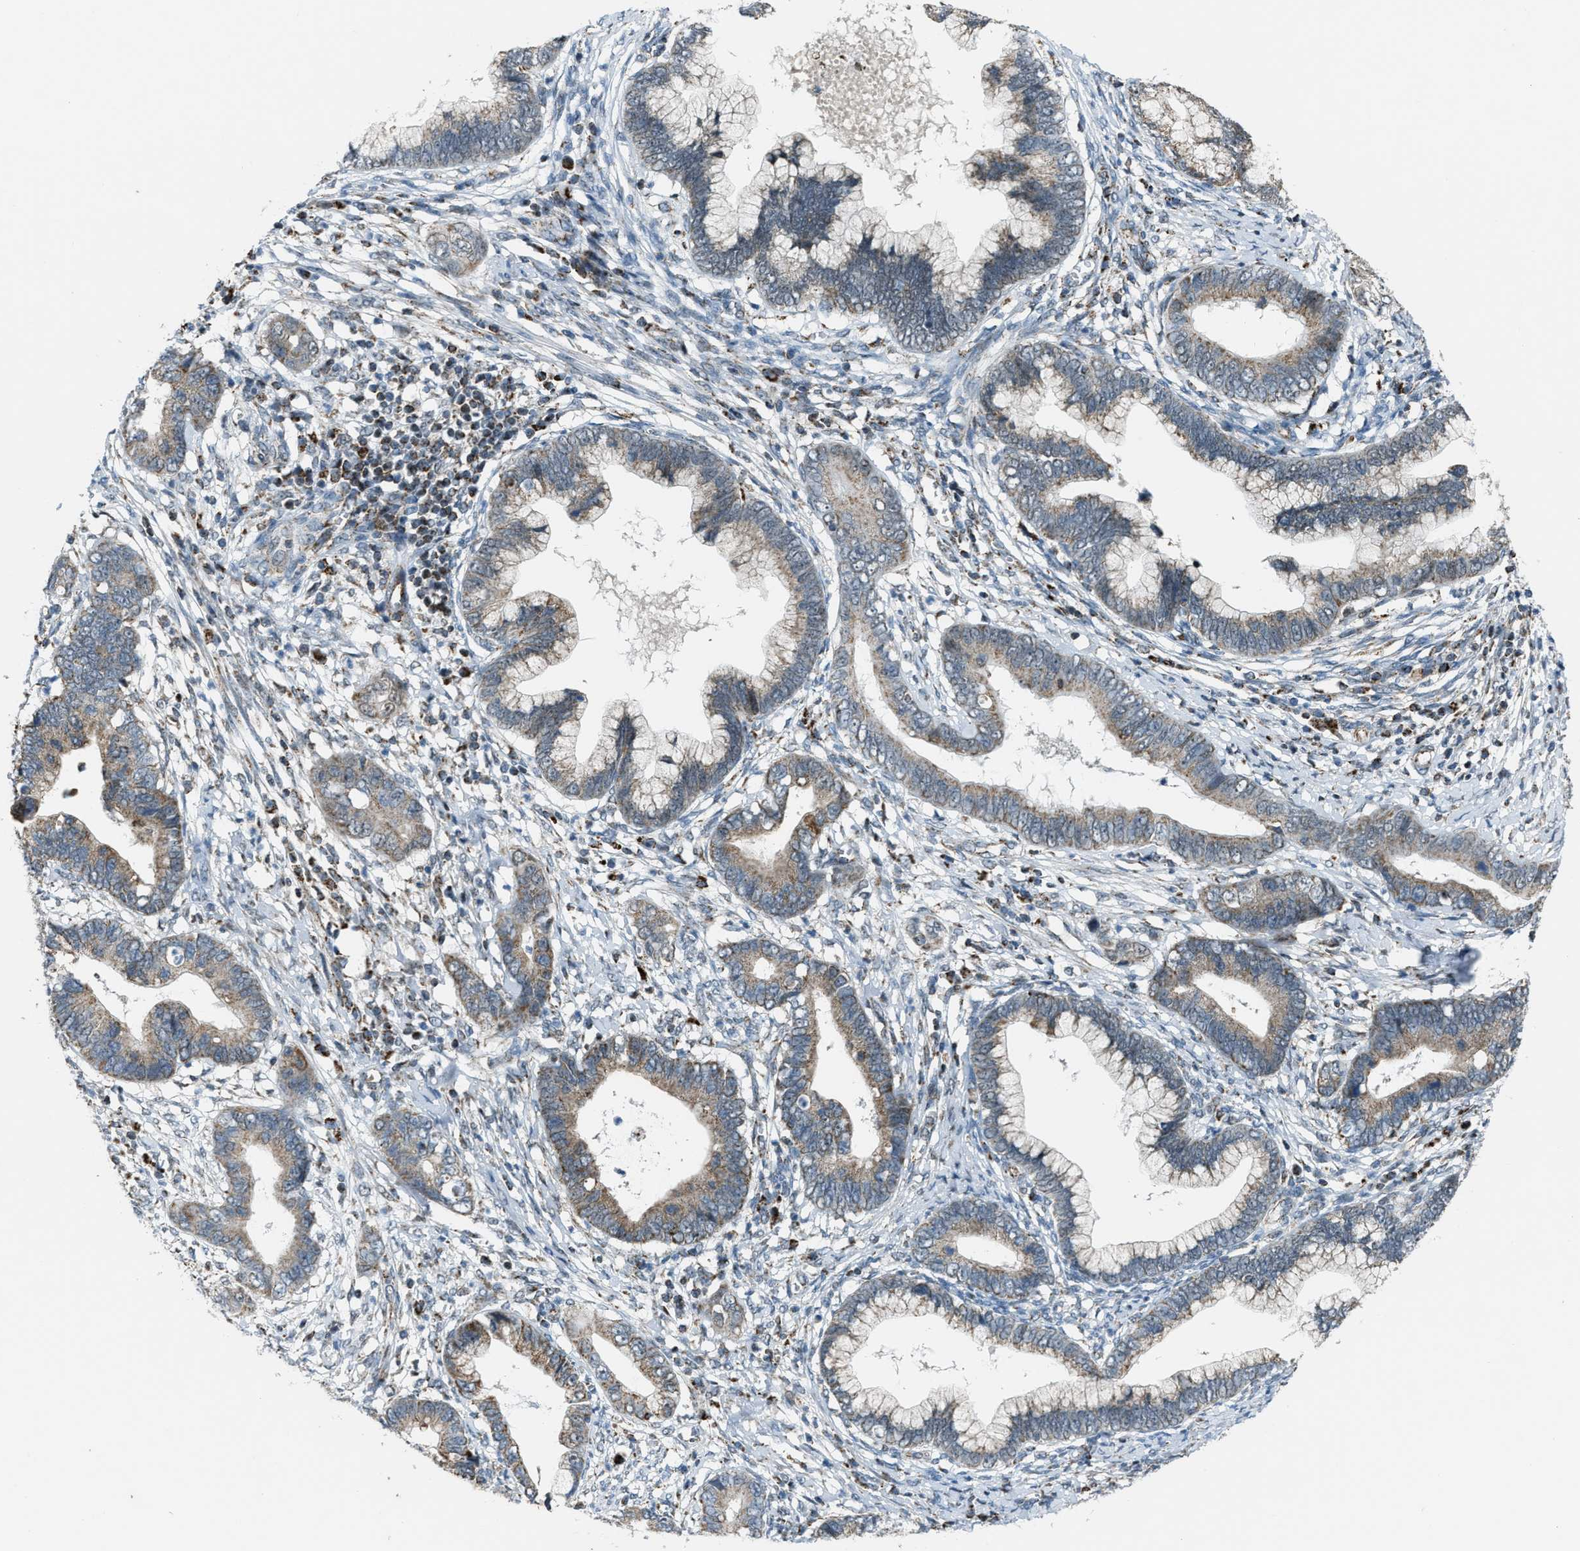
{"staining": {"intensity": "weak", "quantity": "25%-75%", "location": "cytoplasmic/membranous"}, "tissue": "cervical cancer", "cell_type": "Tumor cells", "image_type": "cancer", "snomed": [{"axis": "morphology", "description": "Adenocarcinoma, NOS"}, {"axis": "topography", "description": "Cervix"}], "caption": "Protein staining demonstrates weak cytoplasmic/membranous positivity in about 25%-75% of tumor cells in cervical cancer (adenocarcinoma).", "gene": "CHN2", "patient": {"sex": "female", "age": 44}}